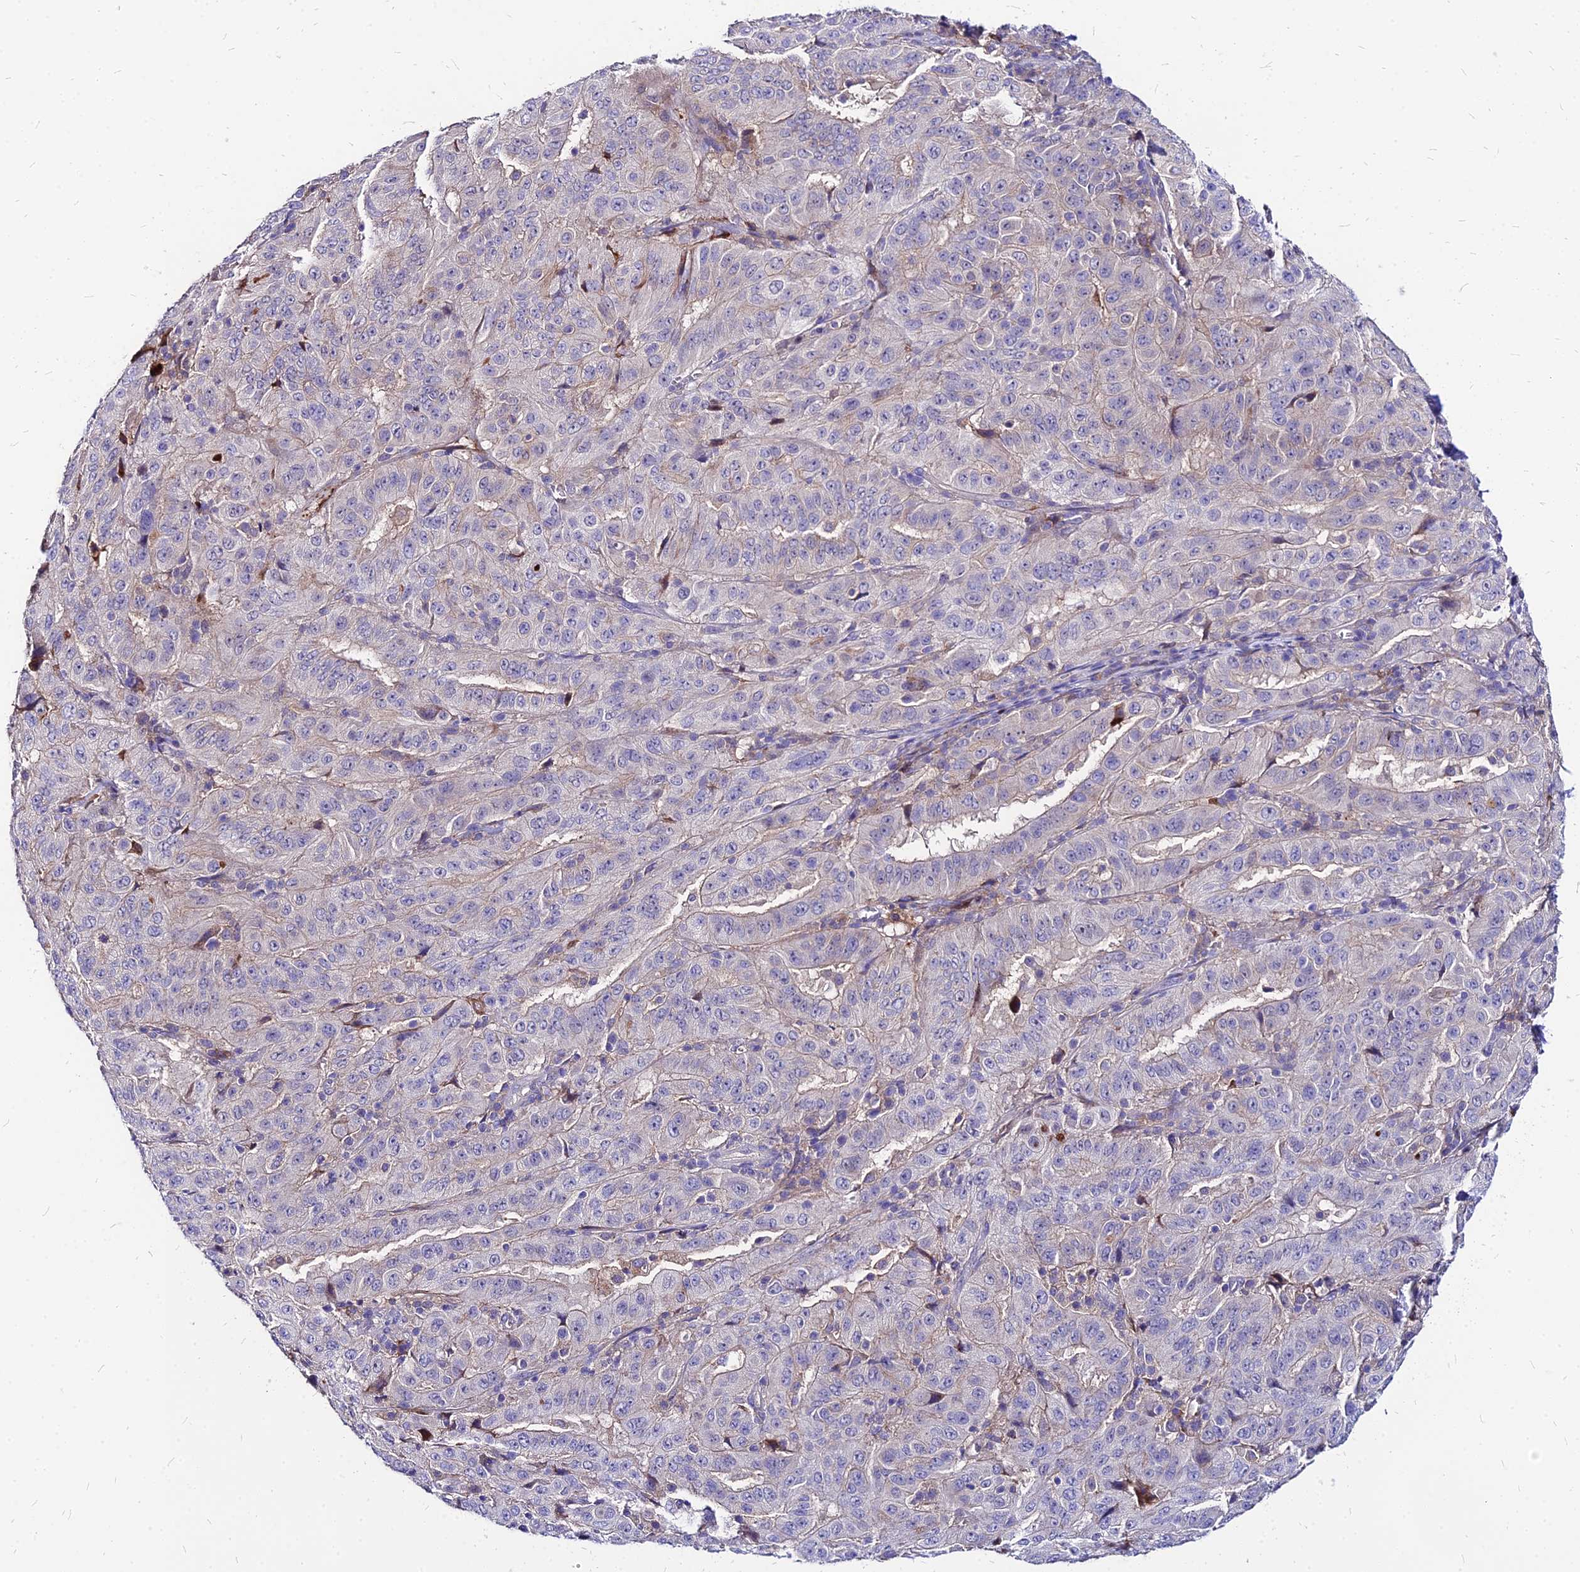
{"staining": {"intensity": "negative", "quantity": "none", "location": "none"}, "tissue": "pancreatic cancer", "cell_type": "Tumor cells", "image_type": "cancer", "snomed": [{"axis": "morphology", "description": "Adenocarcinoma, NOS"}, {"axis": "topography", "description": "Pancreas"}], "caption": "Immunohistochemistry (IHC) image of pancreatic cancer stained for a protein (brown), which reveals no staining in tumor cells.", "gene": "ACSM6", "patient": {"sex": "male", "age": 63}}